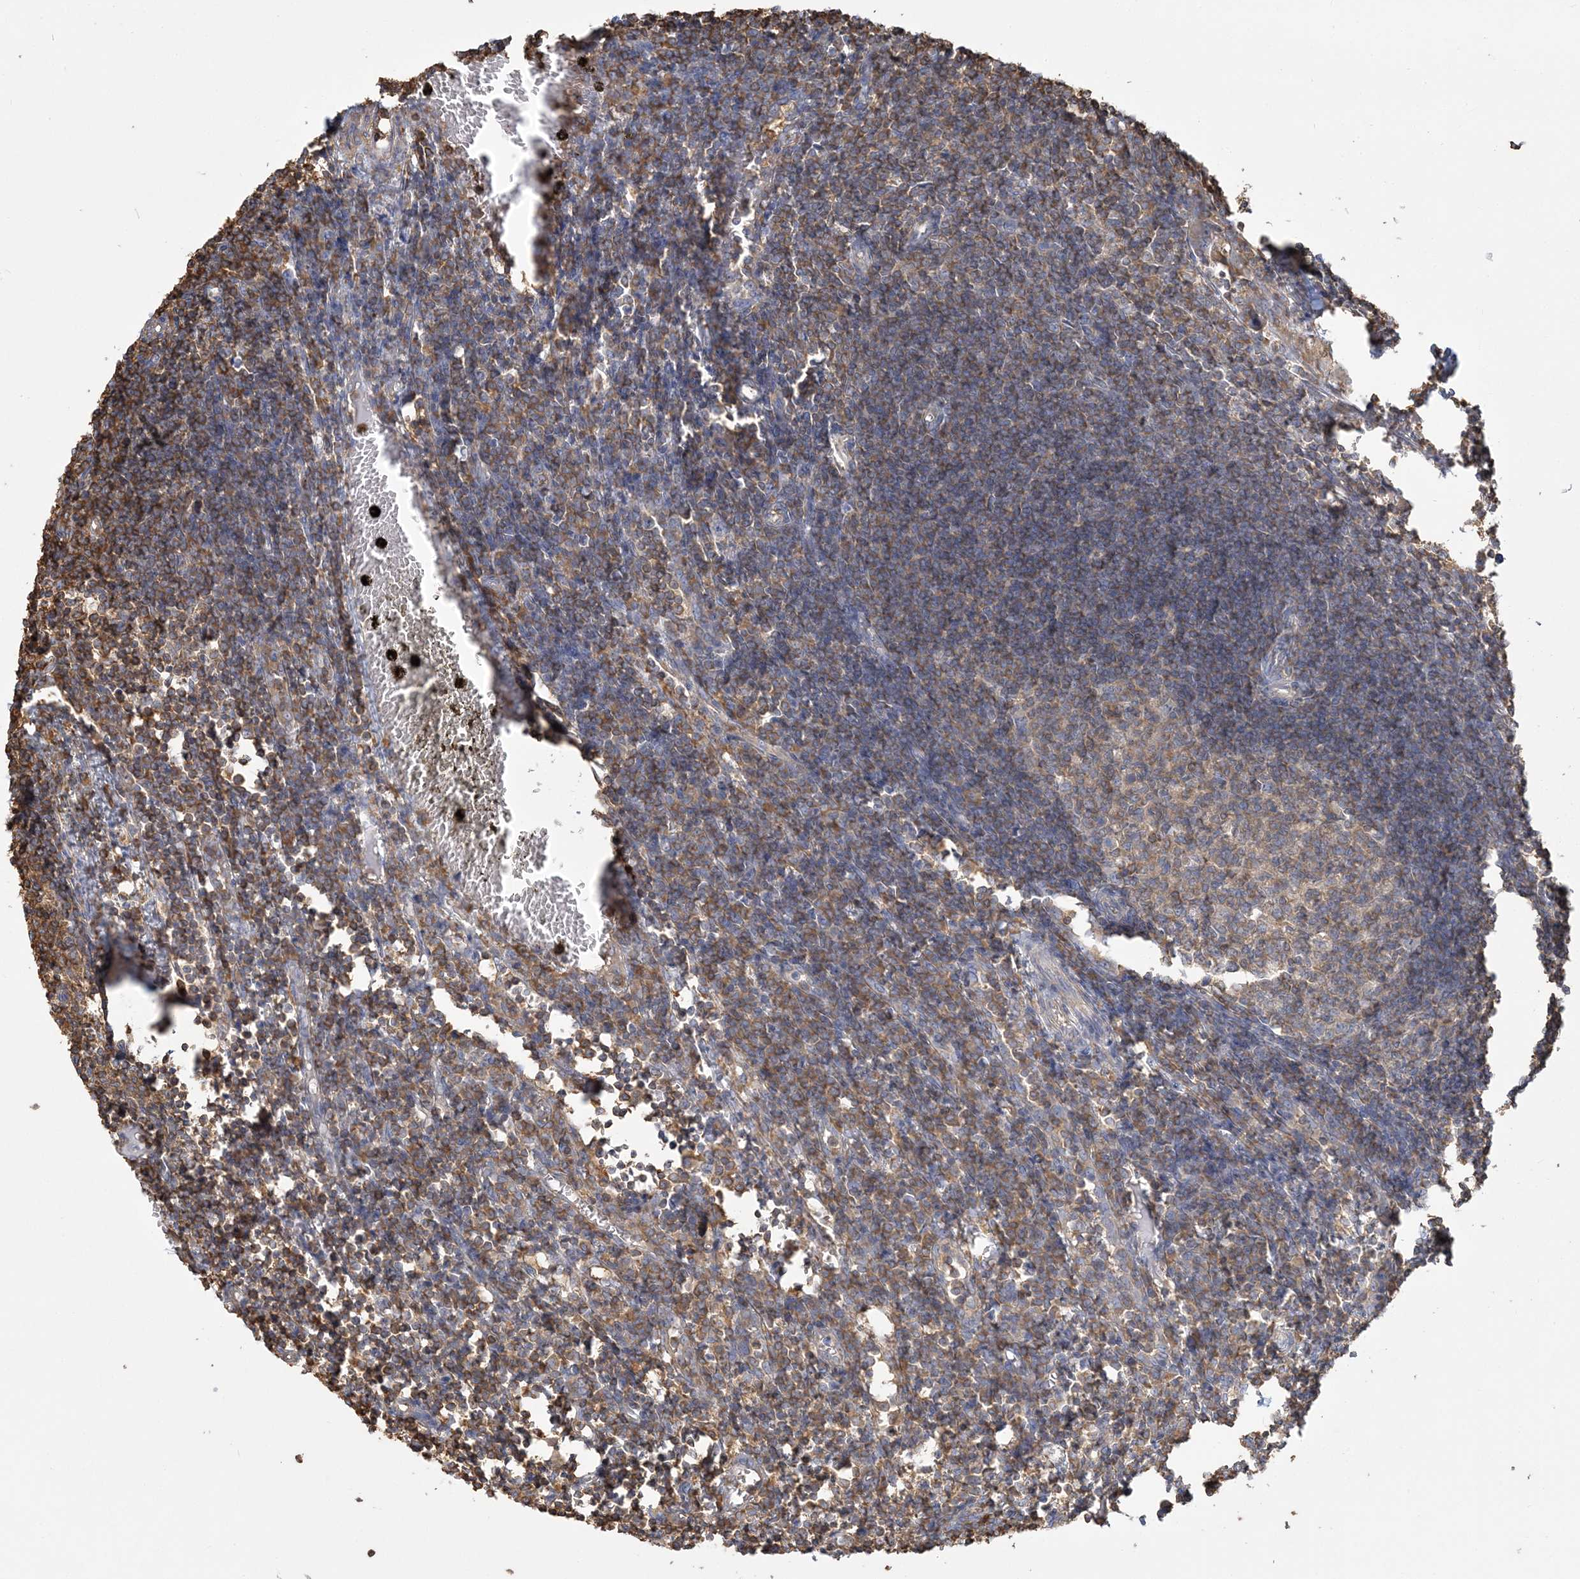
{"staining": {"intensity": "weak", "quantity": "25%-75%", "location": "cytoplasmic/membranous"}, "tissue": "lymph node", "cell_type": "Germinal center cells", "image_type": "normal", "snomed": [{"axis": "morphology", "description": "Normal tissue, NOS"}, {"axis": "morphology", "description": "Malignant melanoma, Metastatic site"}, {"axis": "topography", "description": "Lymph node"}], "caption": "Immunohistochemistry (IHC) histopathology image of benign human lymph node stained for a protein (brown), which shows low levels of weak cytoplasmic/membranous expression in approximately 25%-75% of germinal center cells.", "gene": "ANKS1A", "patient": {"sex": "male", "age": 41}}